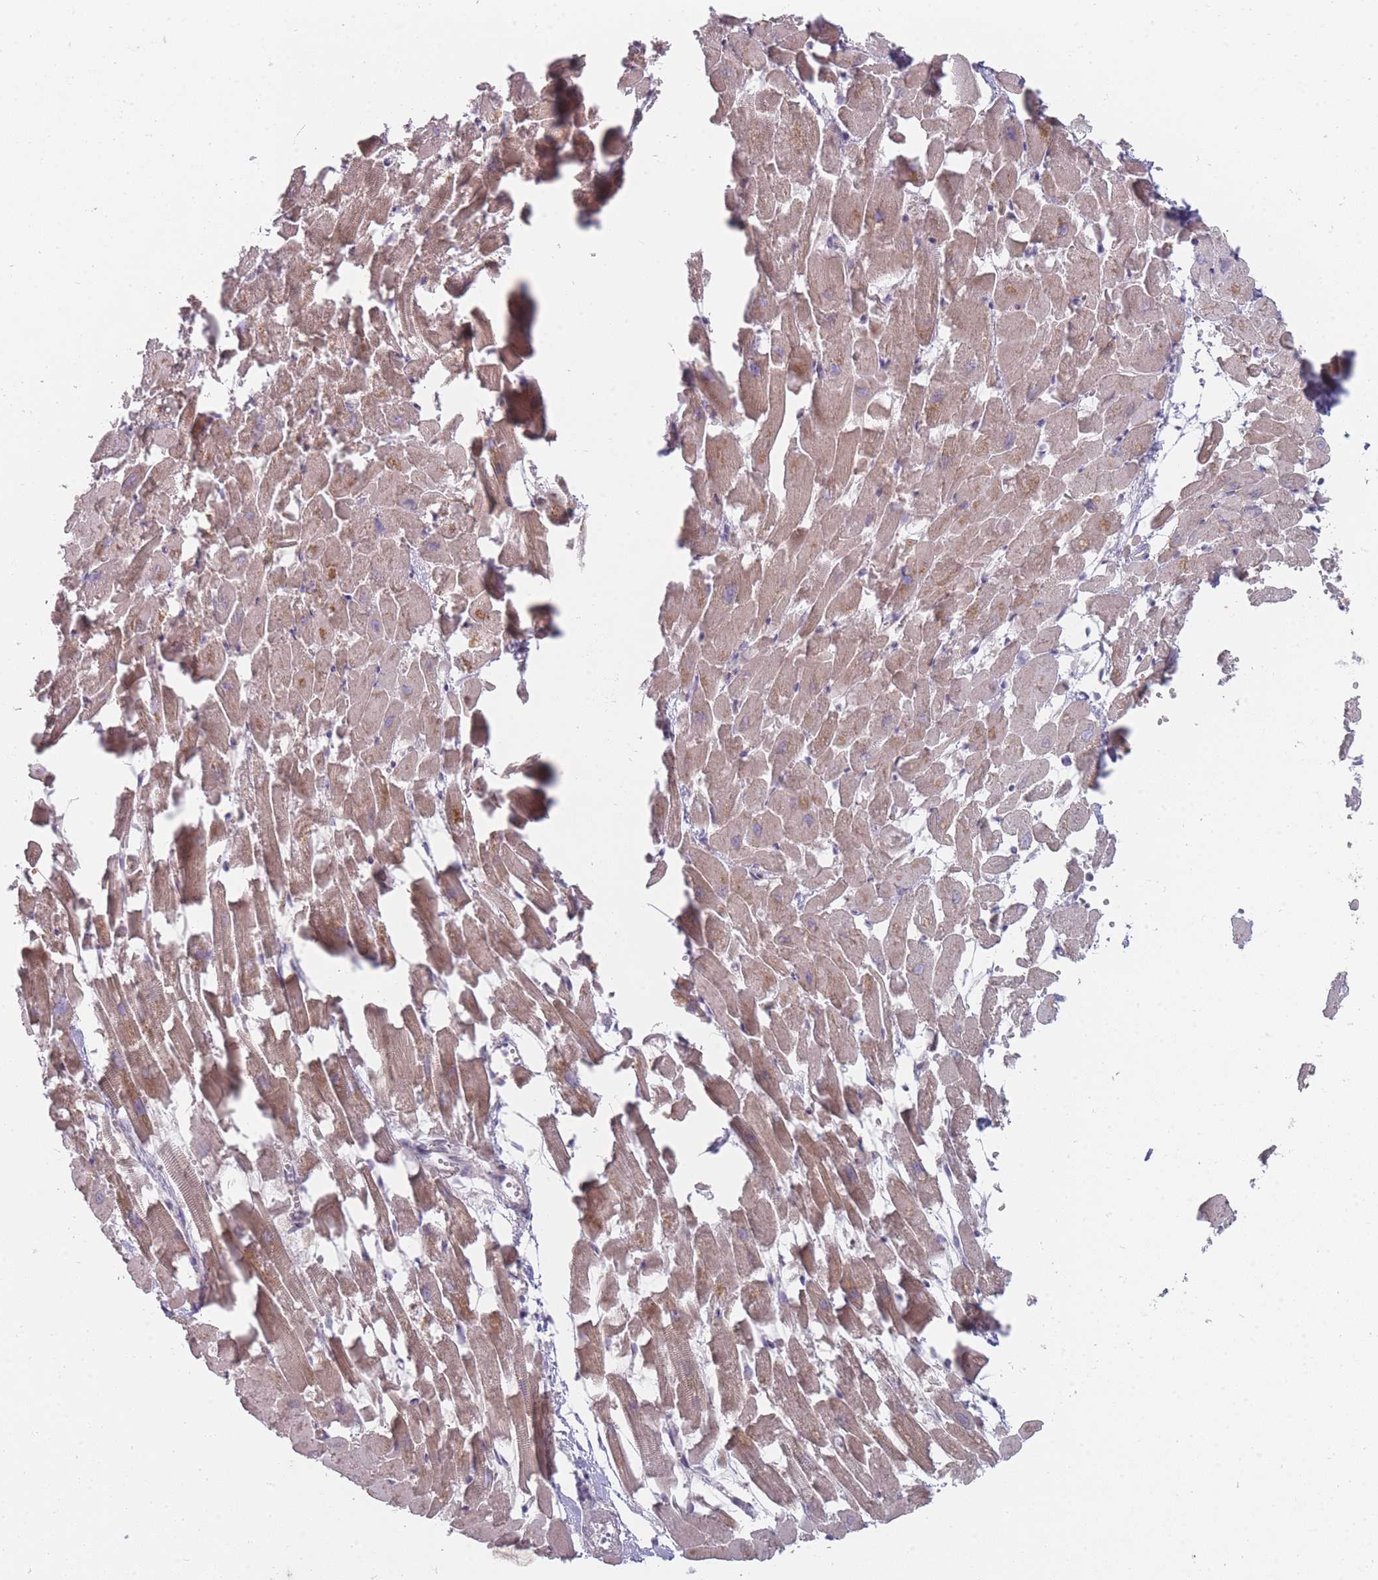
{"staining": {"intensity": "moderate", "quantity": ">75%", "location": "cytoplasmic/membranous"}, "tissue": "heart muscle", "cell_type": "Cardiomyocytes", "image_type": "normal", "snomed": [{"axis": "morphology", "description": "Normal tissue, NOS"}, {"axis": "topography", "description": "Heart"}], "caption": "A histopathology image showing moderate cytoplasmic/membranous staining in about >75% of cardiomyocytes in normal heart muscle, as visualized by brown immunohistochemical staining.", "gene": "PCDH12", "patient": {"sex": "female", "age": 64}}